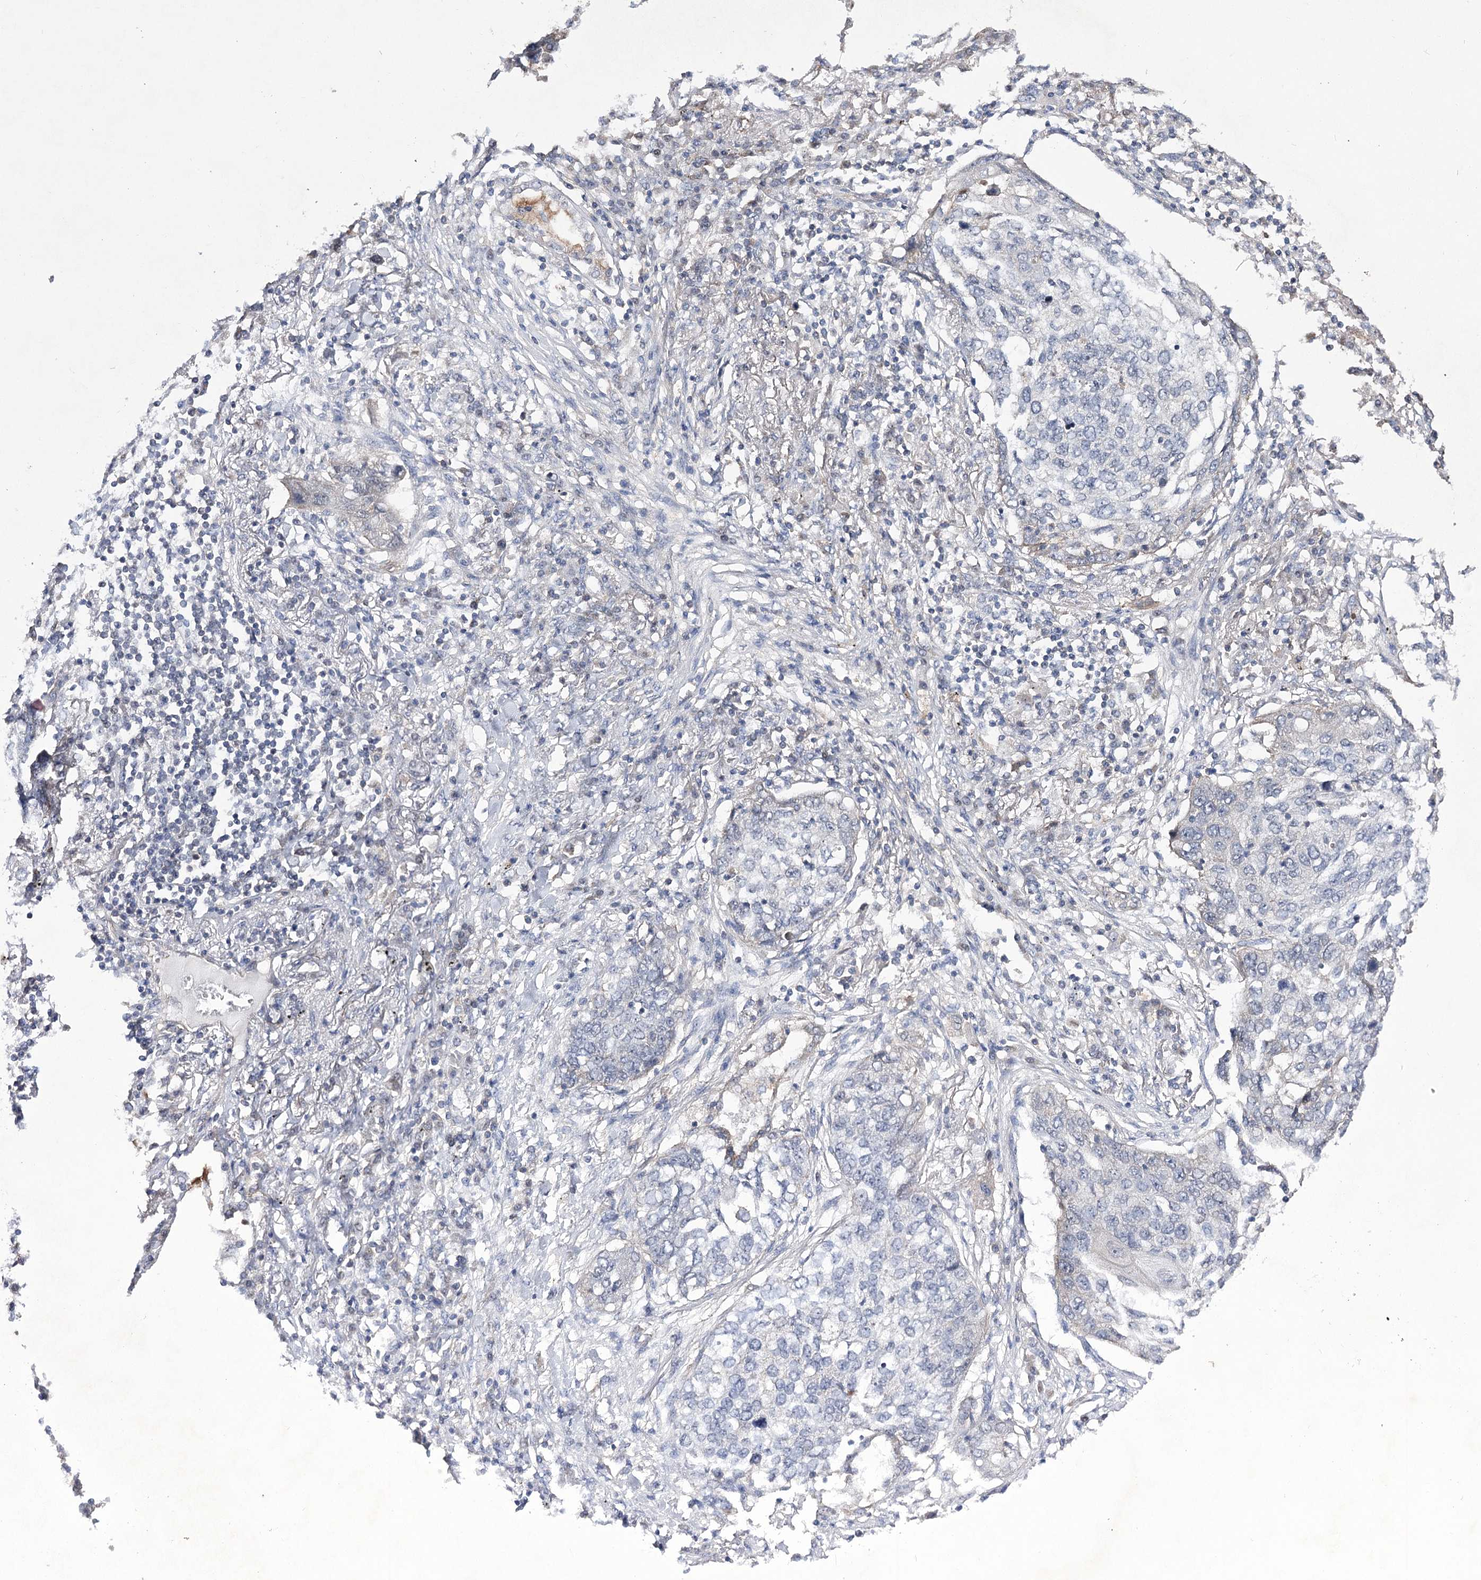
{"staining": {"intensity": "negative", "quantity": "none", "location": "none"}, "tissue": "lung cancer", "cell_type": "Tumor cells", "image_type": "cancer", "snomed": [{"axis": "morphology", "description": "Squamous cell carcinoma, NOS"}, {"axis": "topography", "description": "Lung"}], "caption": "Image shows no protein positivity in tumor cells of lung cancer tissue.", "gene": "BCR", "patient": {"sex": "female", "age": 63}}